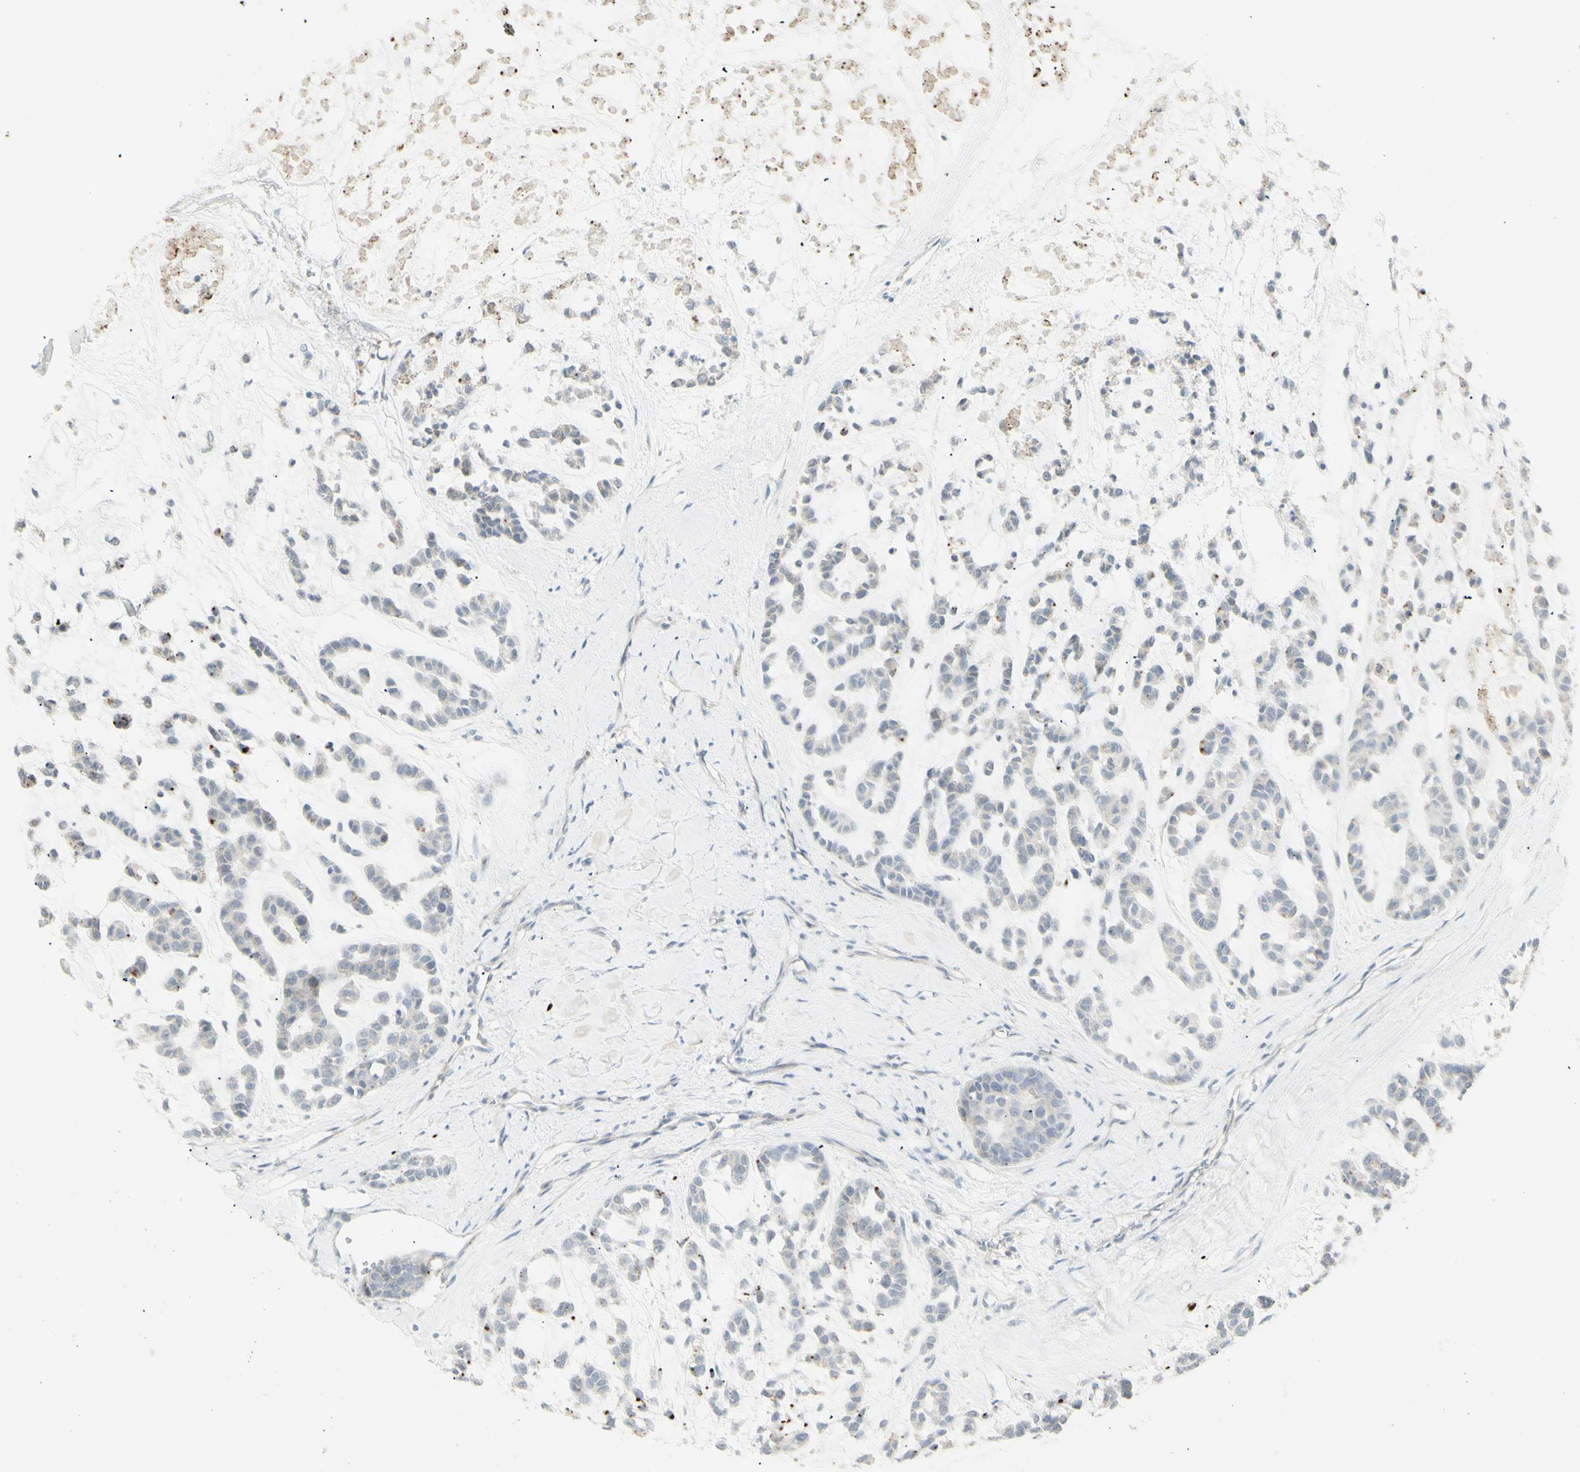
{"staining": {"intensity": "weak", "quantity": "<25%", "location": "cytoplasmic/membranous"}, "tissue": "head and neck cancer", "cell_type": "Tumor cells", "image_type": "cancer", "snomed": [{"axis": "morphology", "description": "Adenocarcinoma, NOS"}, {"axis": "morphology", "description": "Adenoma, NOS"}, {"axis": "topography", "description": "Head-Neck"}], "caption": "DAB immunohistochemical staining of human head and neck adenoma reveals no significant expression in tumor cells.", "gene": "NDST4", "patient": {"sex": "female", "age": 55}}